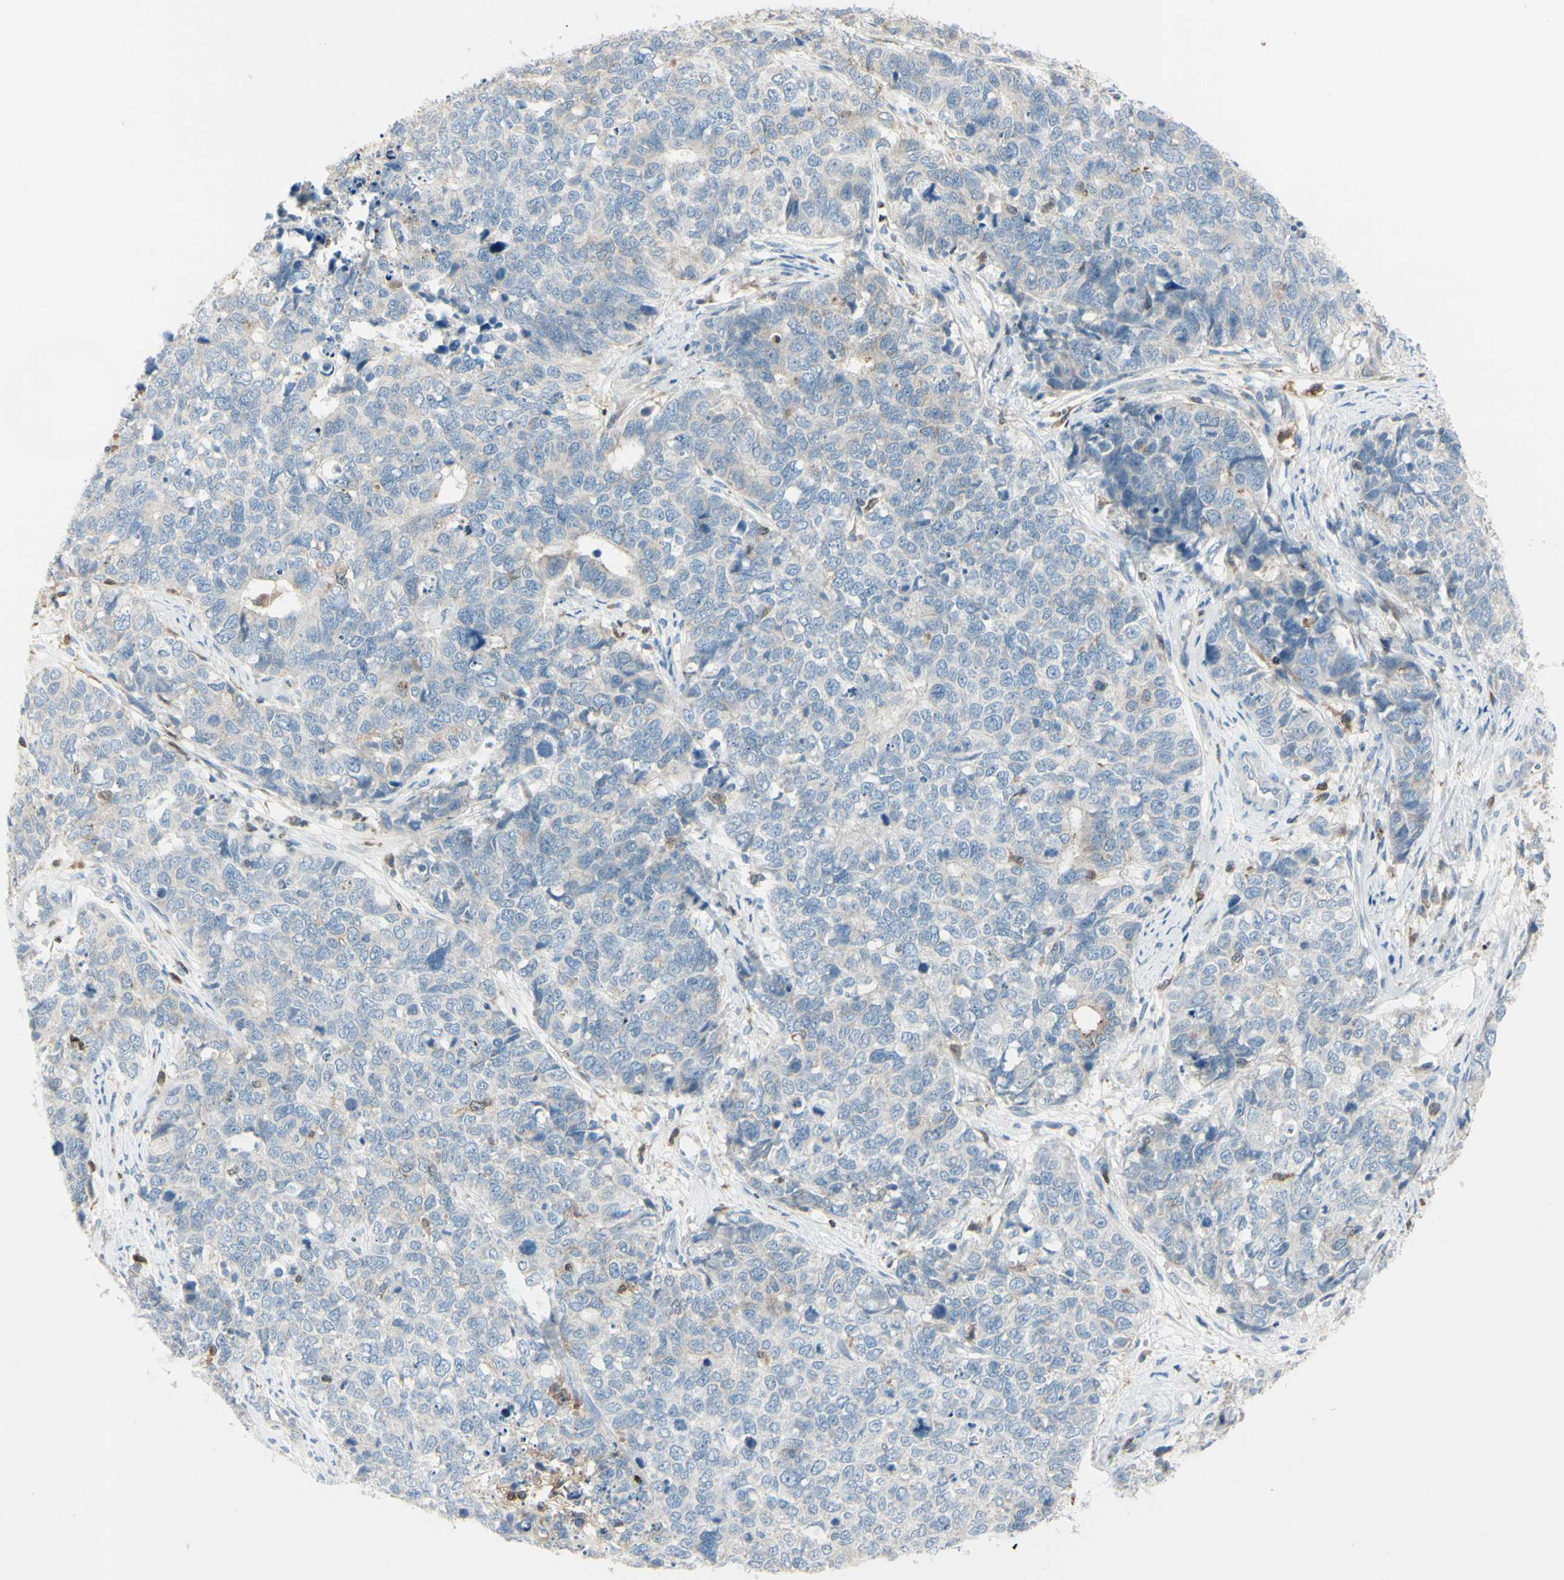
{"staining": {"intensity": "weak", "quantity": "<25%", "location": "cytoplasmic/membranous"}, "tissue": "cervical cancer", "cell_type": "Tumor cells", "image_type": "cancer", "snomed": [{"axis": "morphology", "description": "Squamous cell carcinoma, NOS"}, {"axis": "topography", "description": "Cervix"}], "caption": "An IHC histopathology image of squamous cell carcinoma (cervical) is shown. There is no staining in tumor cells of squamous cell carcinoma (cervical).", "gene": "CYRIB", "patient": {"sex": "female", "age": 63}}